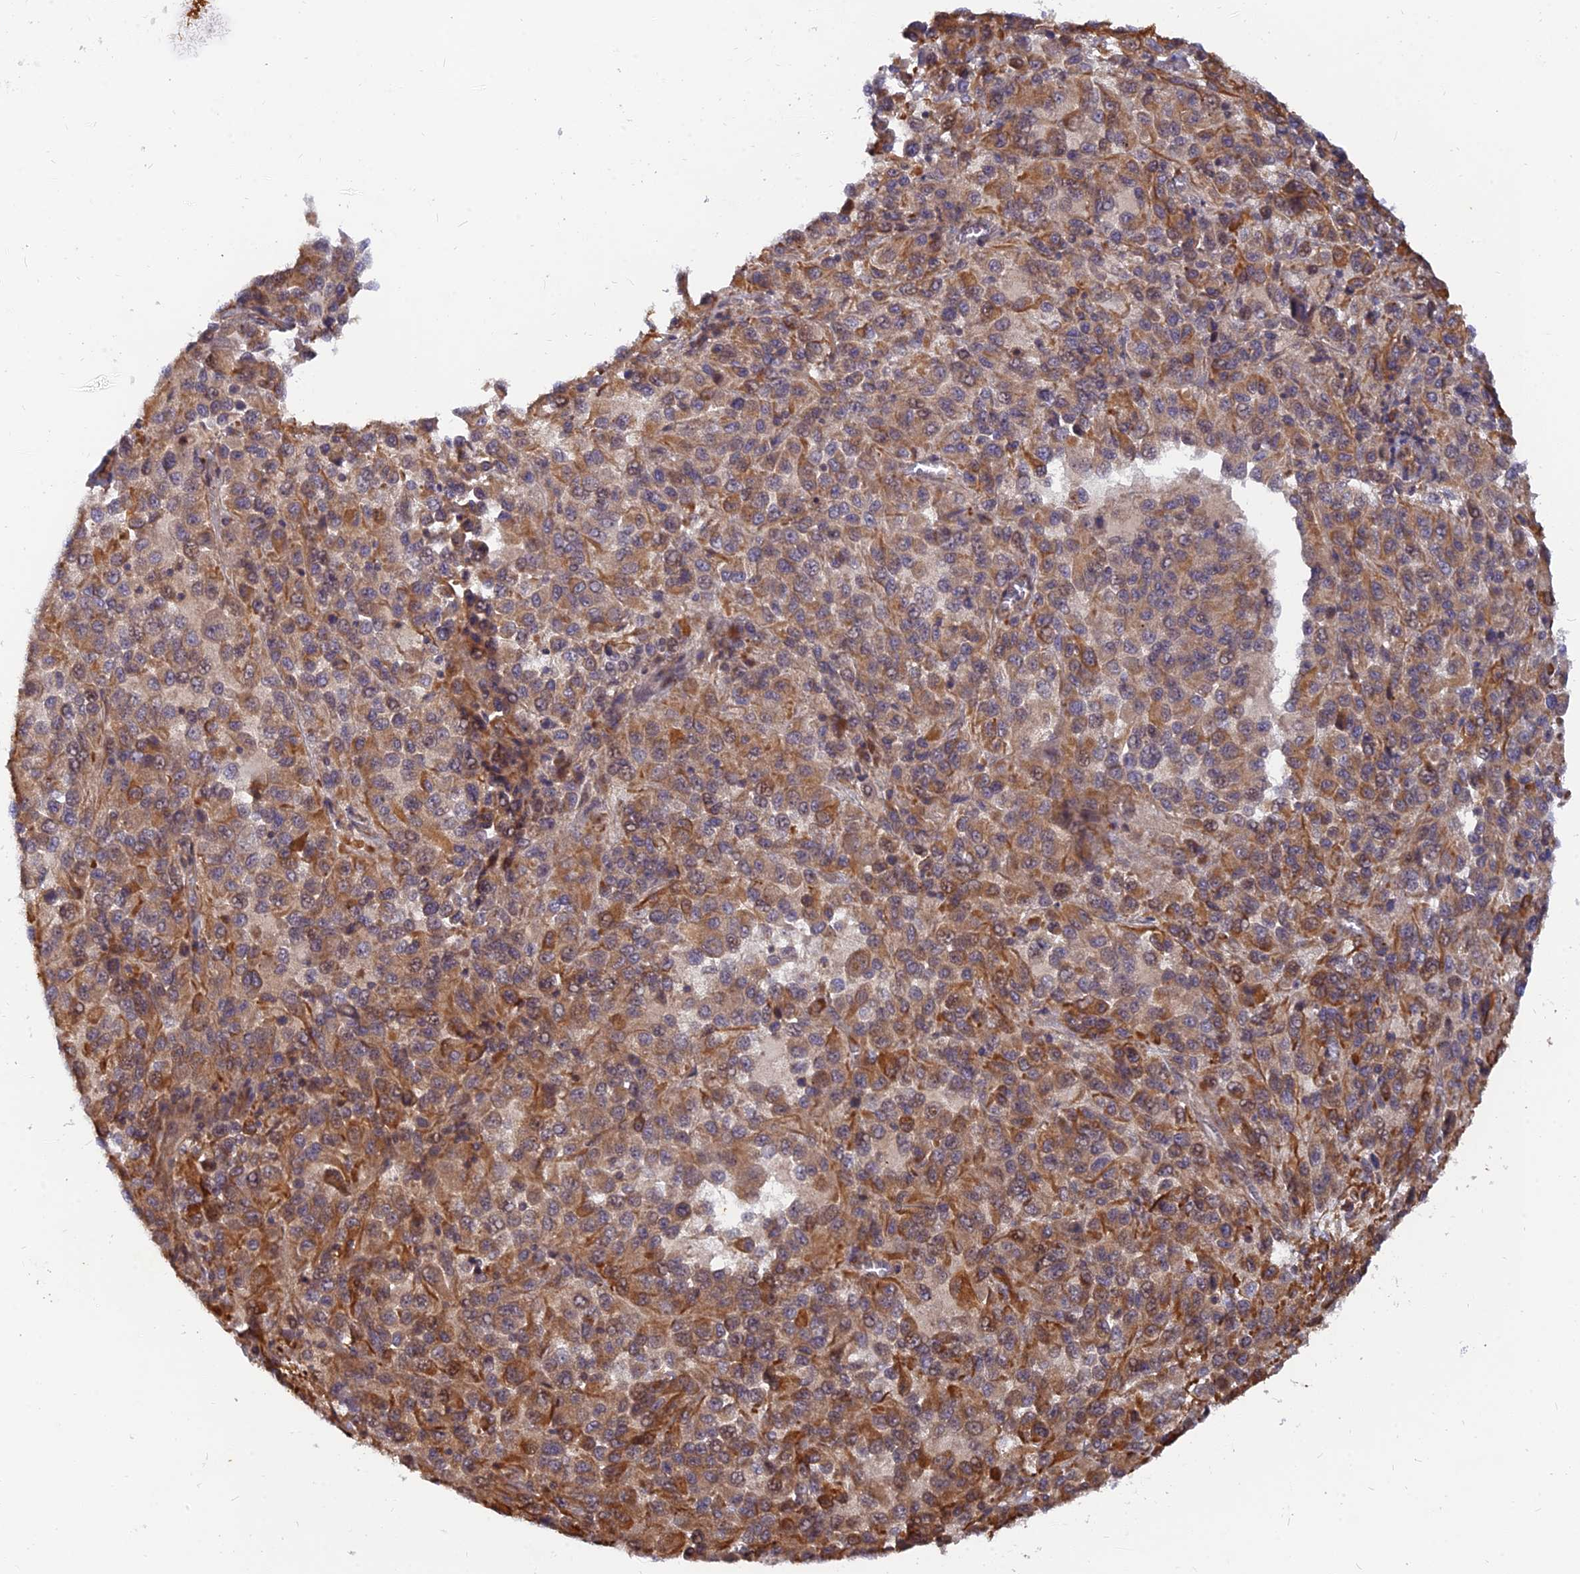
{"staining": {"intensity": "moderate", "quantity": ">75%", "location": "cytoplasmic/membranous"}, "tissue": "melanoma", "cell_type": "Tumor cells", "image_type": "cancer", "snomed": [{"axis": "morphology", "description": "Malignant melanoma, Metastatic site"}, {"axis": "topography", "description": "Lung"}], "caption": "Protein staining displays moderate cytoplasmic/membranous positivity in approximately >75% of tumor cells in malignant melanoma (metastatic site). (DAB IHC, brown staining for protein, blue staining for nuclei).", "gene": "WDR41", "patient": {"sex": "male", "age": 64}}